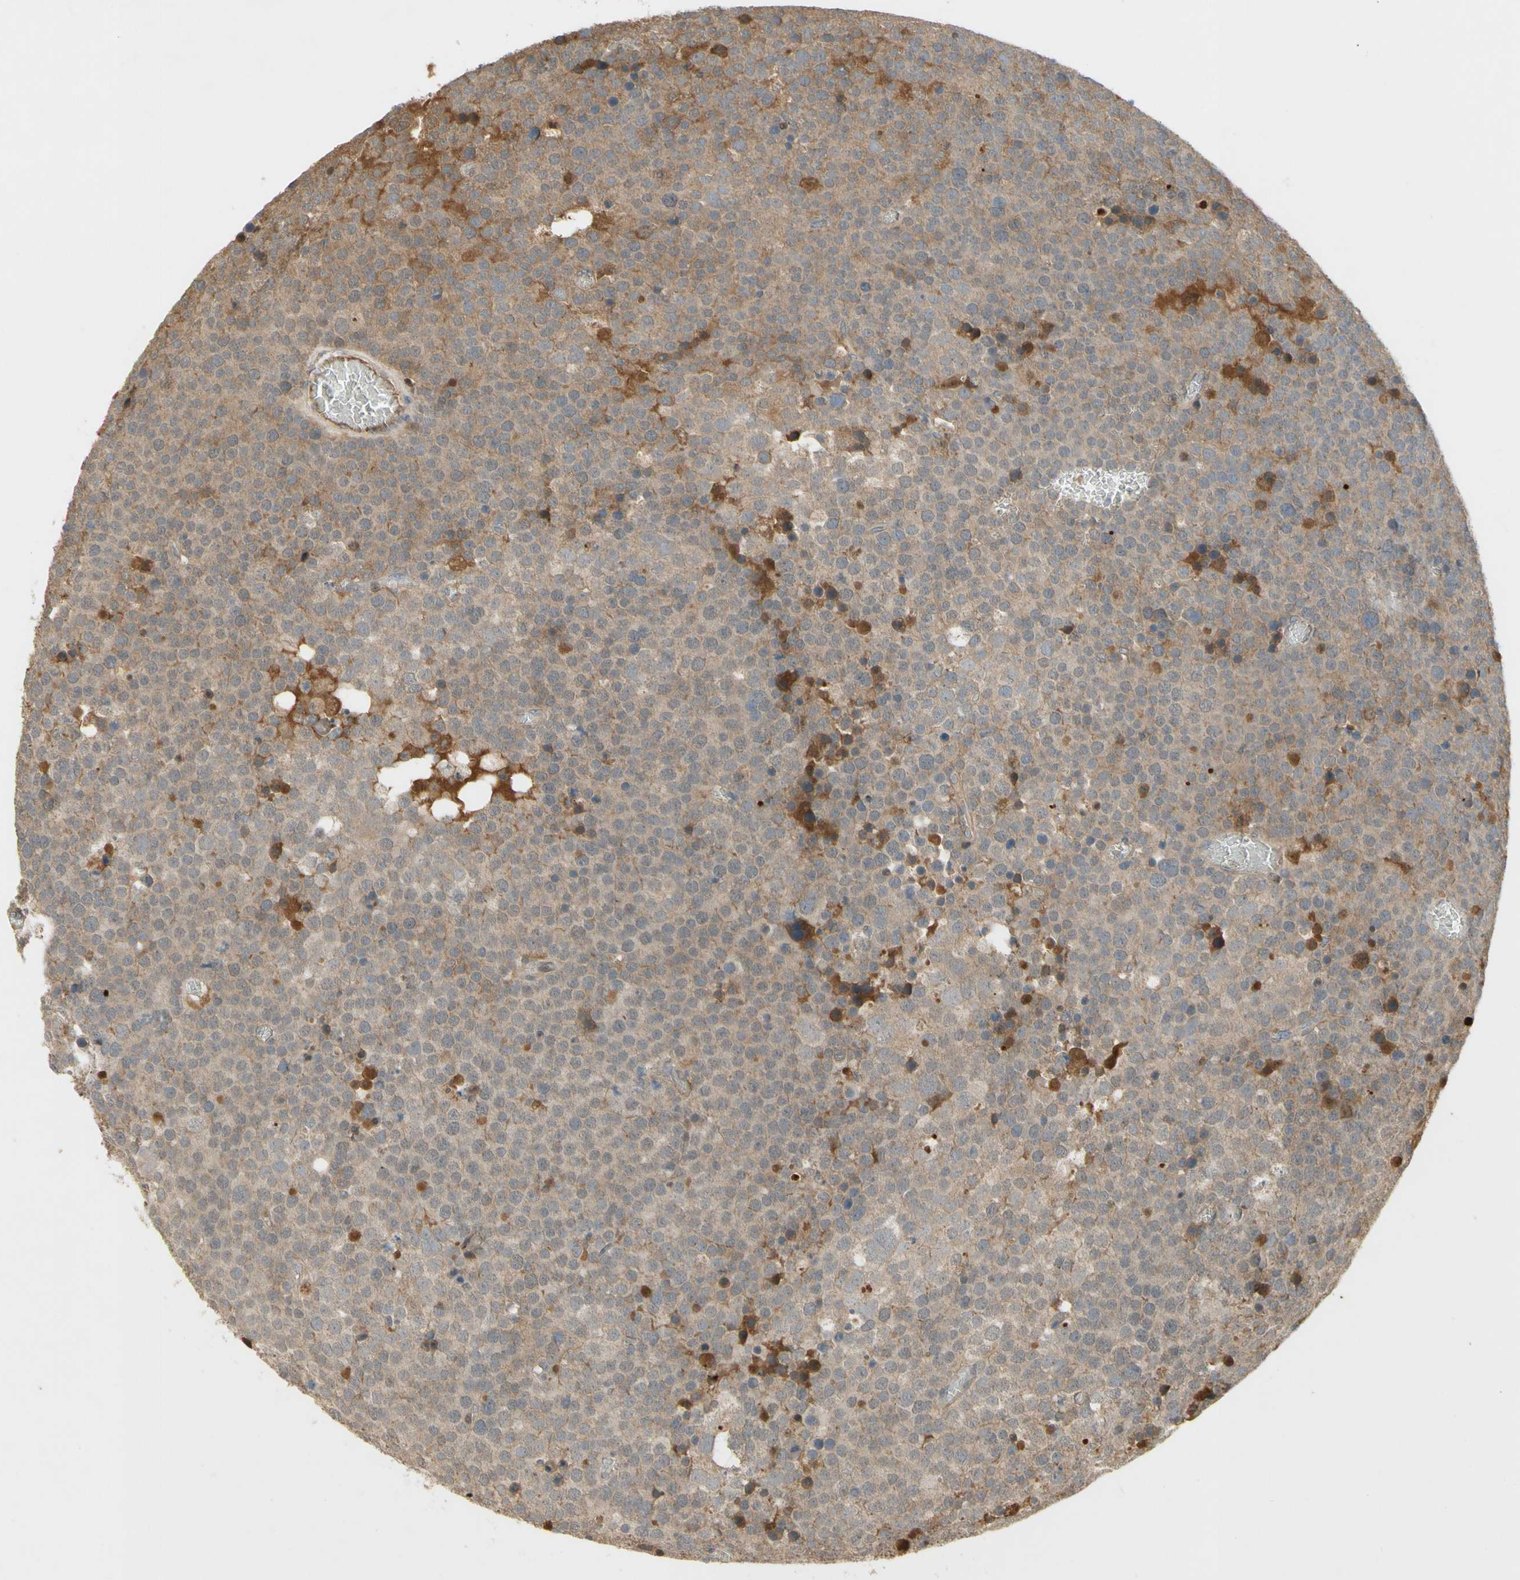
{"staining": {"intensity": "weak", "quantity": ">75%", "location": "cytoplasmic/membranous"}, "tissue": "testis cancer", "cell_type": "Tumor cells", "image_type": "cancer", "snomed": [{"axis": "morphology", "description": "Seminoma, NOS"}, {"axis": "topography", "description": "Testis"}], "caption": "This is a histology image of immunohistochemistry (IHC) staining of testis seminoma, which shows weak expression in the cytoplasmic/membranous of tumor cells.", "gene": "NRG4", "patient": {"sex": "male", "age": 71}}